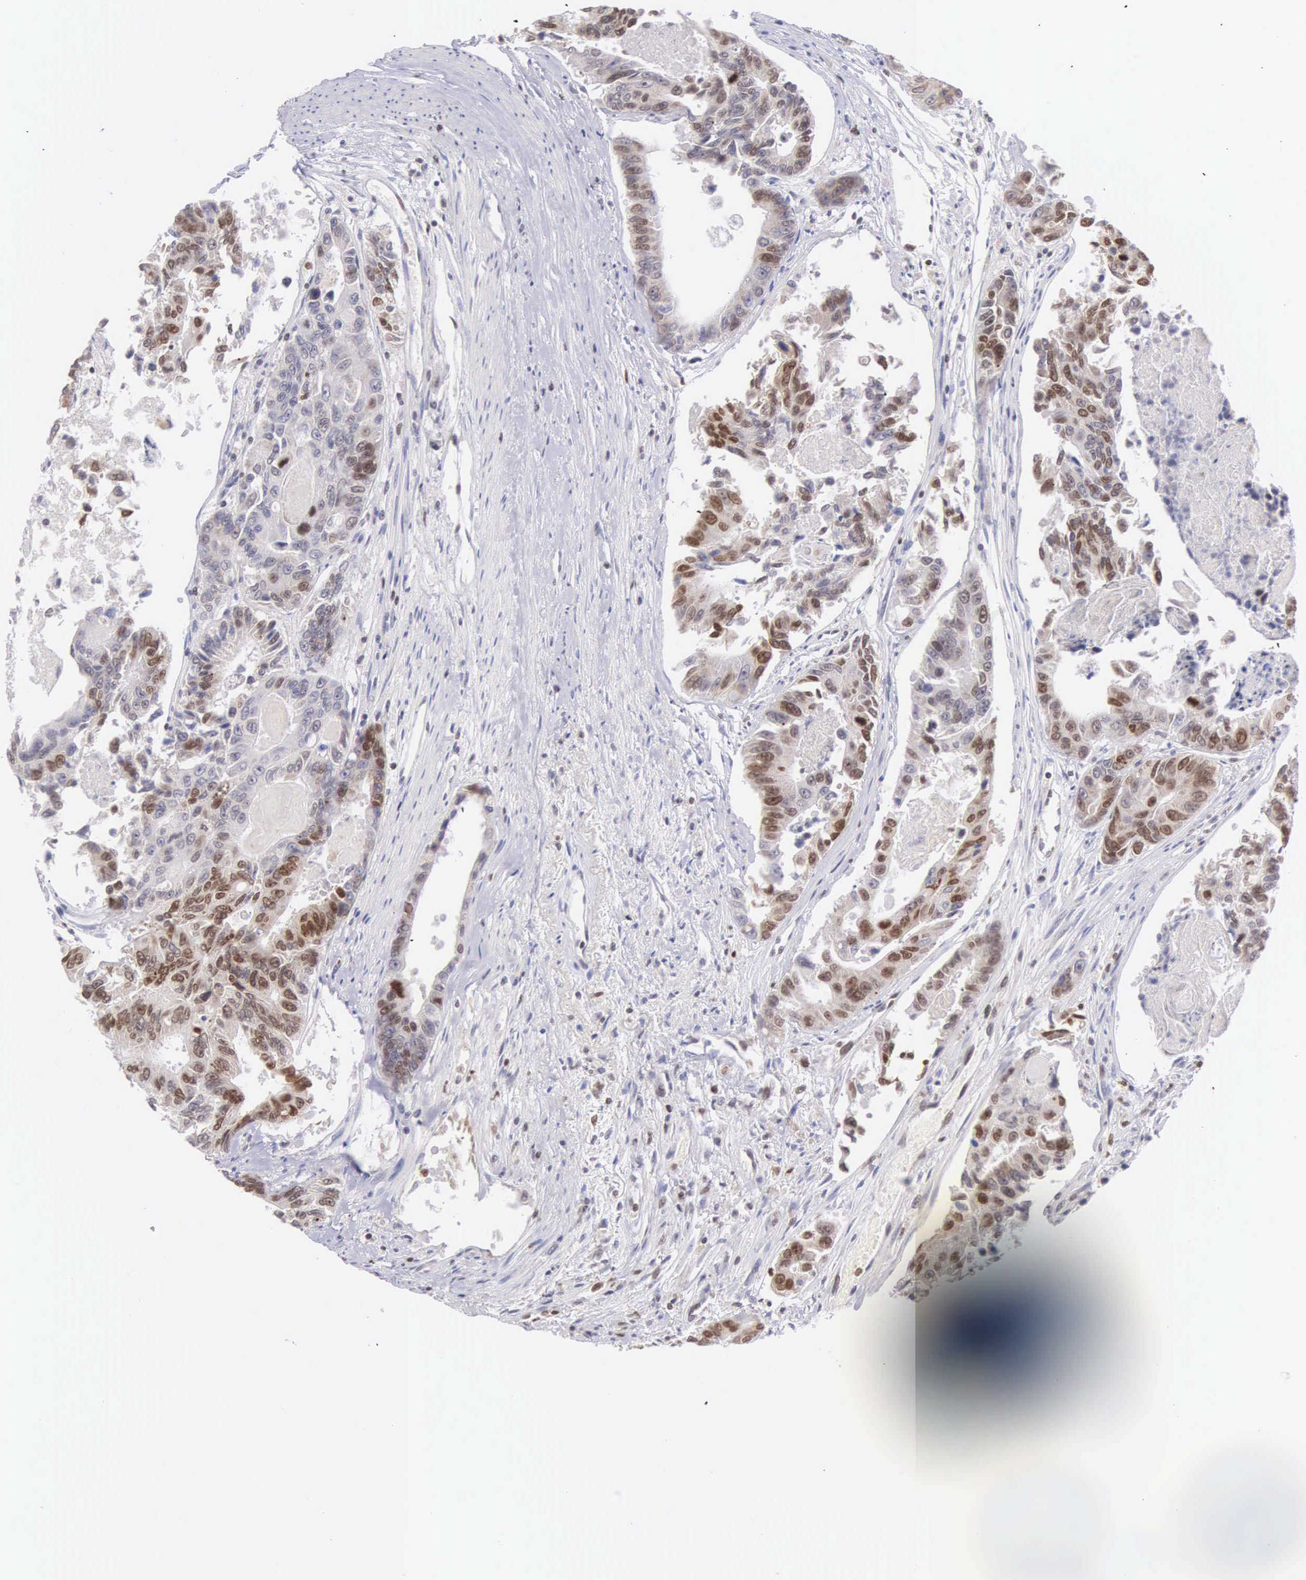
{"staining": {"intensity": "moderate", "quantity": ">75%", "location": "nuclear"}, "tissue": "colorectal cancer", "cell_type": "Tumor cells", "image_type": "cancer", "snomed": [{"axis": "morphology", "description": "Adenocarcinoma, NOS"}, {"axis": "topography", "description": "Colon"}], "caption": "Human adenocarcinoma (colorectal) stained with a protein marker demonstrates moderate staining in tumor cells.", "gene": "VRK1", "patient": {"sex": "female", "age": 86}}